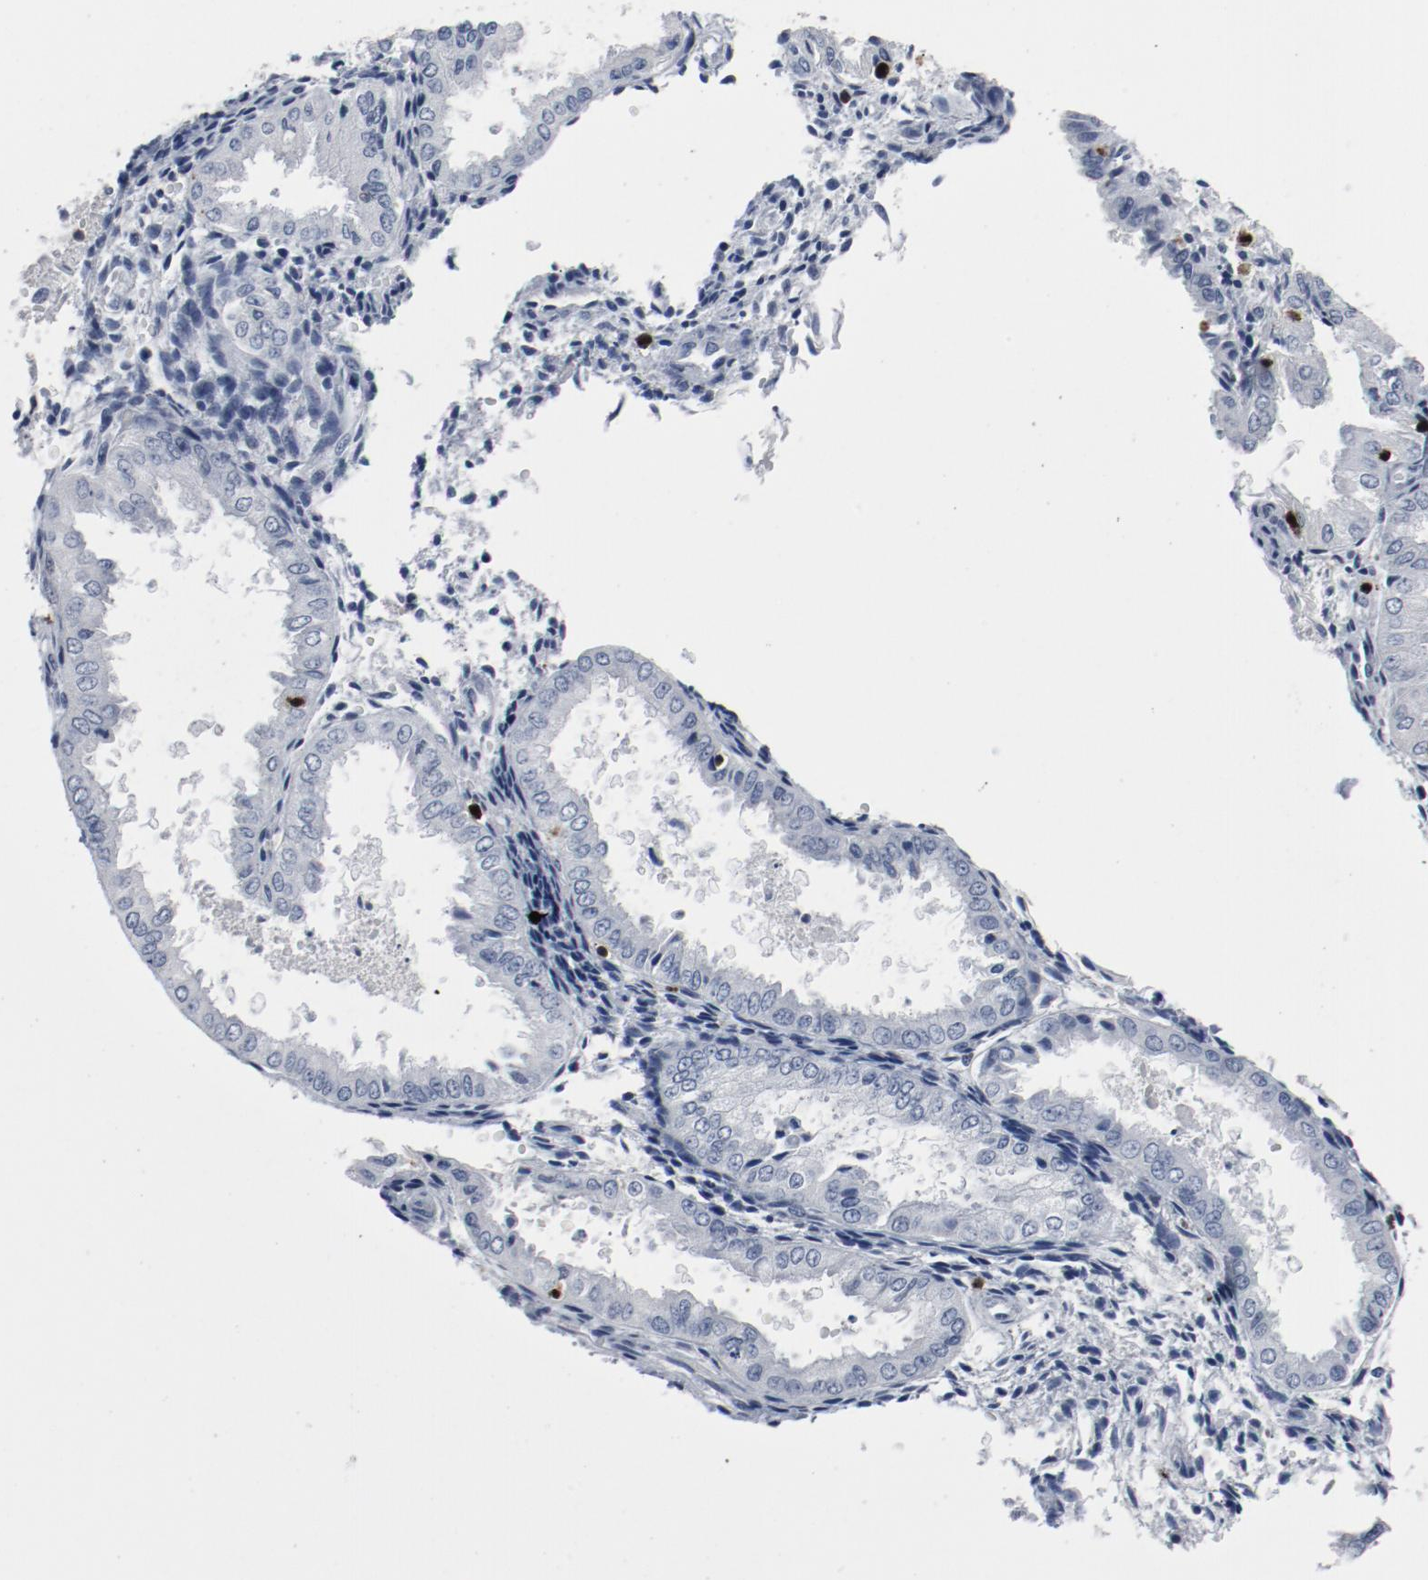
{"staining": {"intensity": "negative", "quantity": "none", "location": "none"}, "tissue": "endometrium", "cell_type": "Cells in endometrial stroma", "image_type": "normal", "snomed": [{"axis": "morphology", "description": "Normal tissue, NOS"}, {"axis": "topography", "description": "Endometrium"}], "caption": "High magnification brightfield microscopy of benign endometrium stained with DAB (3,3'-diaminobenzidine) (brown) and counterstained with hematoxylin (blue): cells in endometrial stroma show no significant expression. The staining was performed using DAB (3,3'-diaminobenzidine) to visualize the protein expression in brown, while the nuclei were stained in blue with hematoxylin (Magnification: 20x).", "gene": "LCP2", "patient": {"sex": "female", "age": 33}}